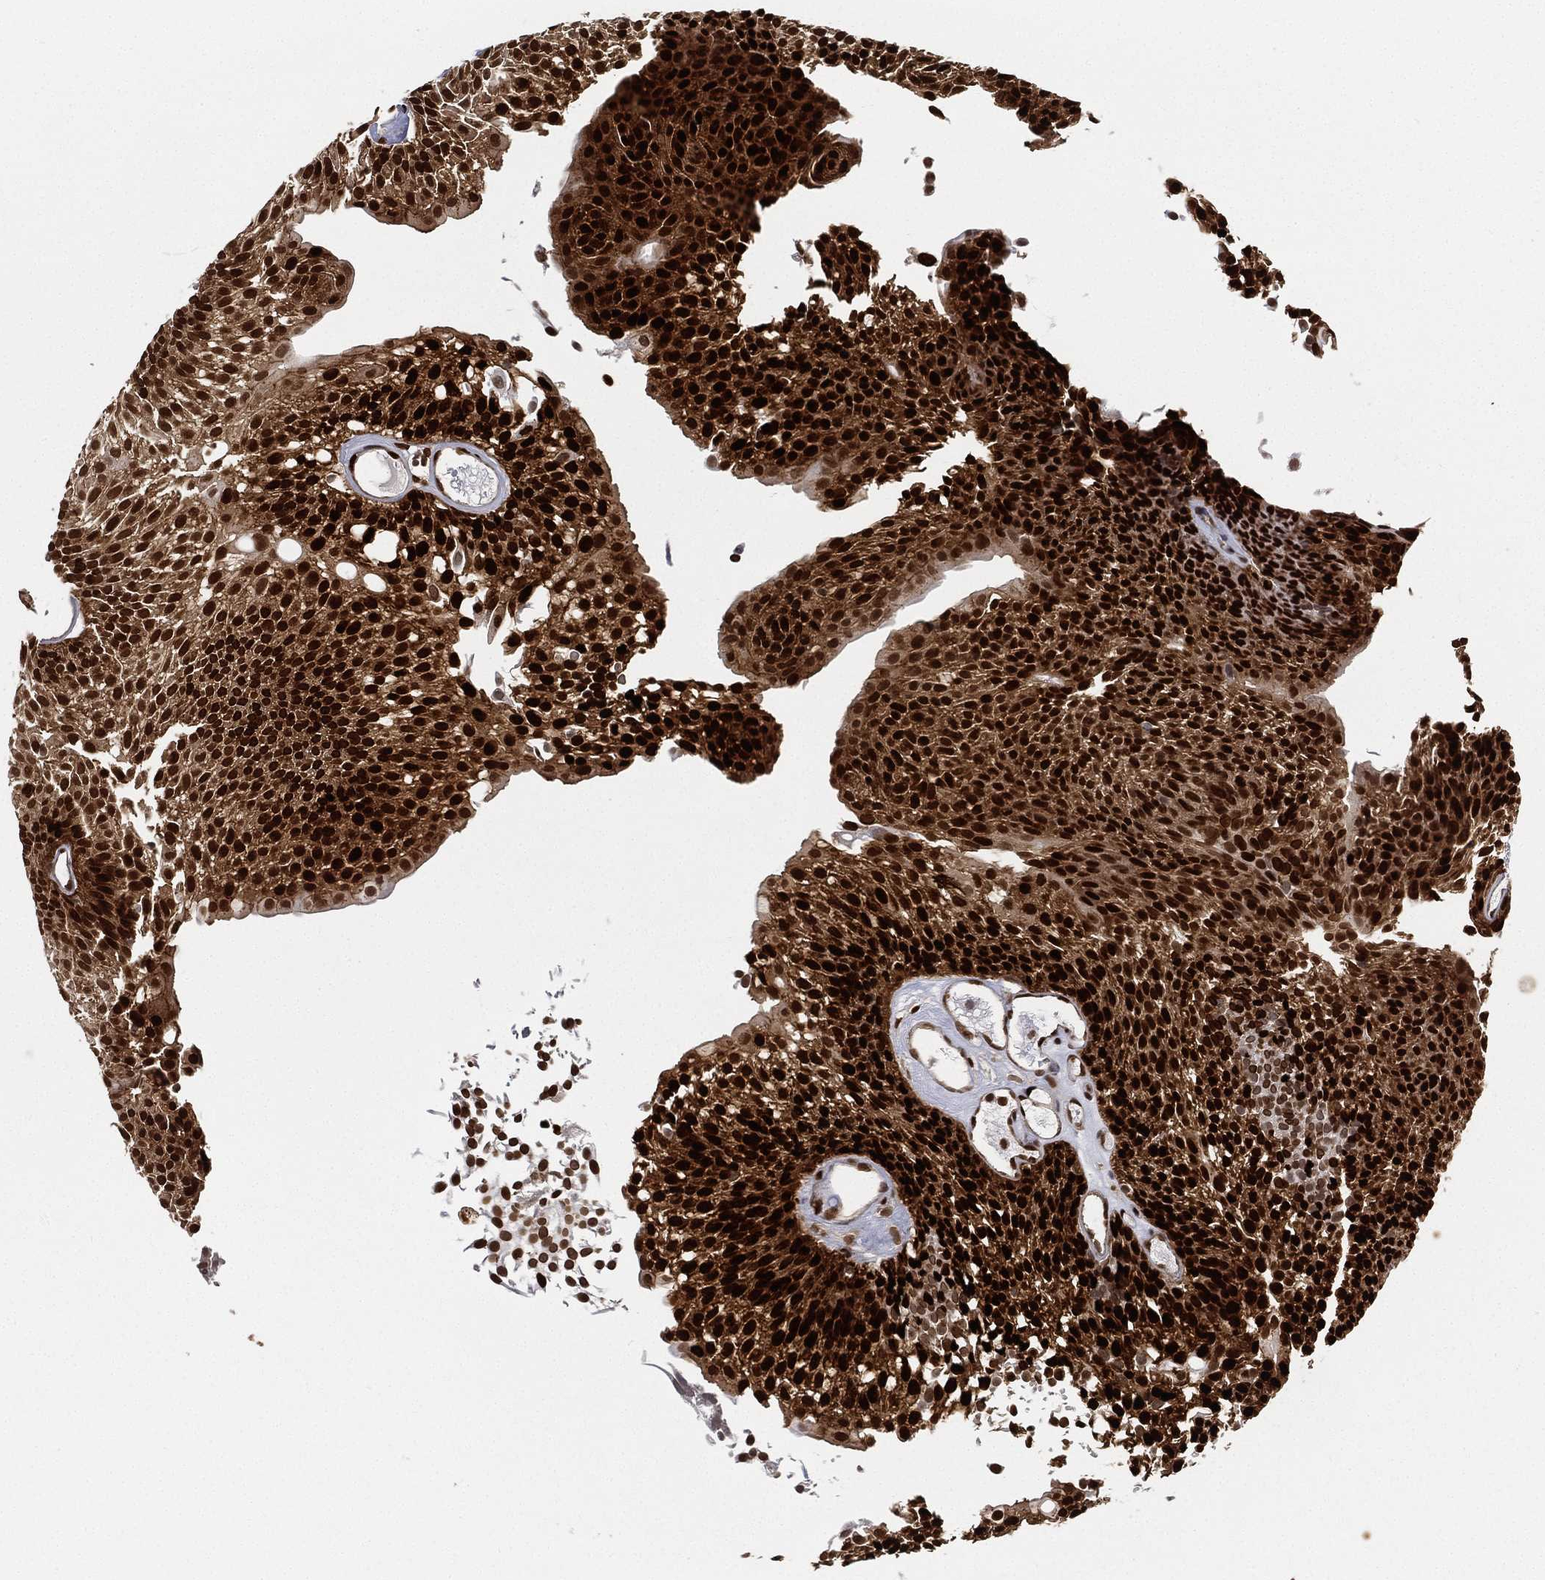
{"staining": {"intensity": "strong", "quantity": ">75%", "location": "nuclear"}, "tissue": "urothelial cancer", "cell_type": "Tumor cells", "image_type": "cancer", "snomed": [{"axis": "morphology", "description": "Urothelial carcinoma, Low grade"}, {"axis": "topography", "description": "Urinary bladder"}], "caption": "The photomicrograph demonstrates immunohistochemical staining of low-grade urothelial carcinoma. There is strong nuclear positivity is seen in approximately >75% of tumor cells. (IHC, brightfield microscopy, high magnification).", "gene": "LMNB1", "patient": {"sex": "male", "age": 52}}